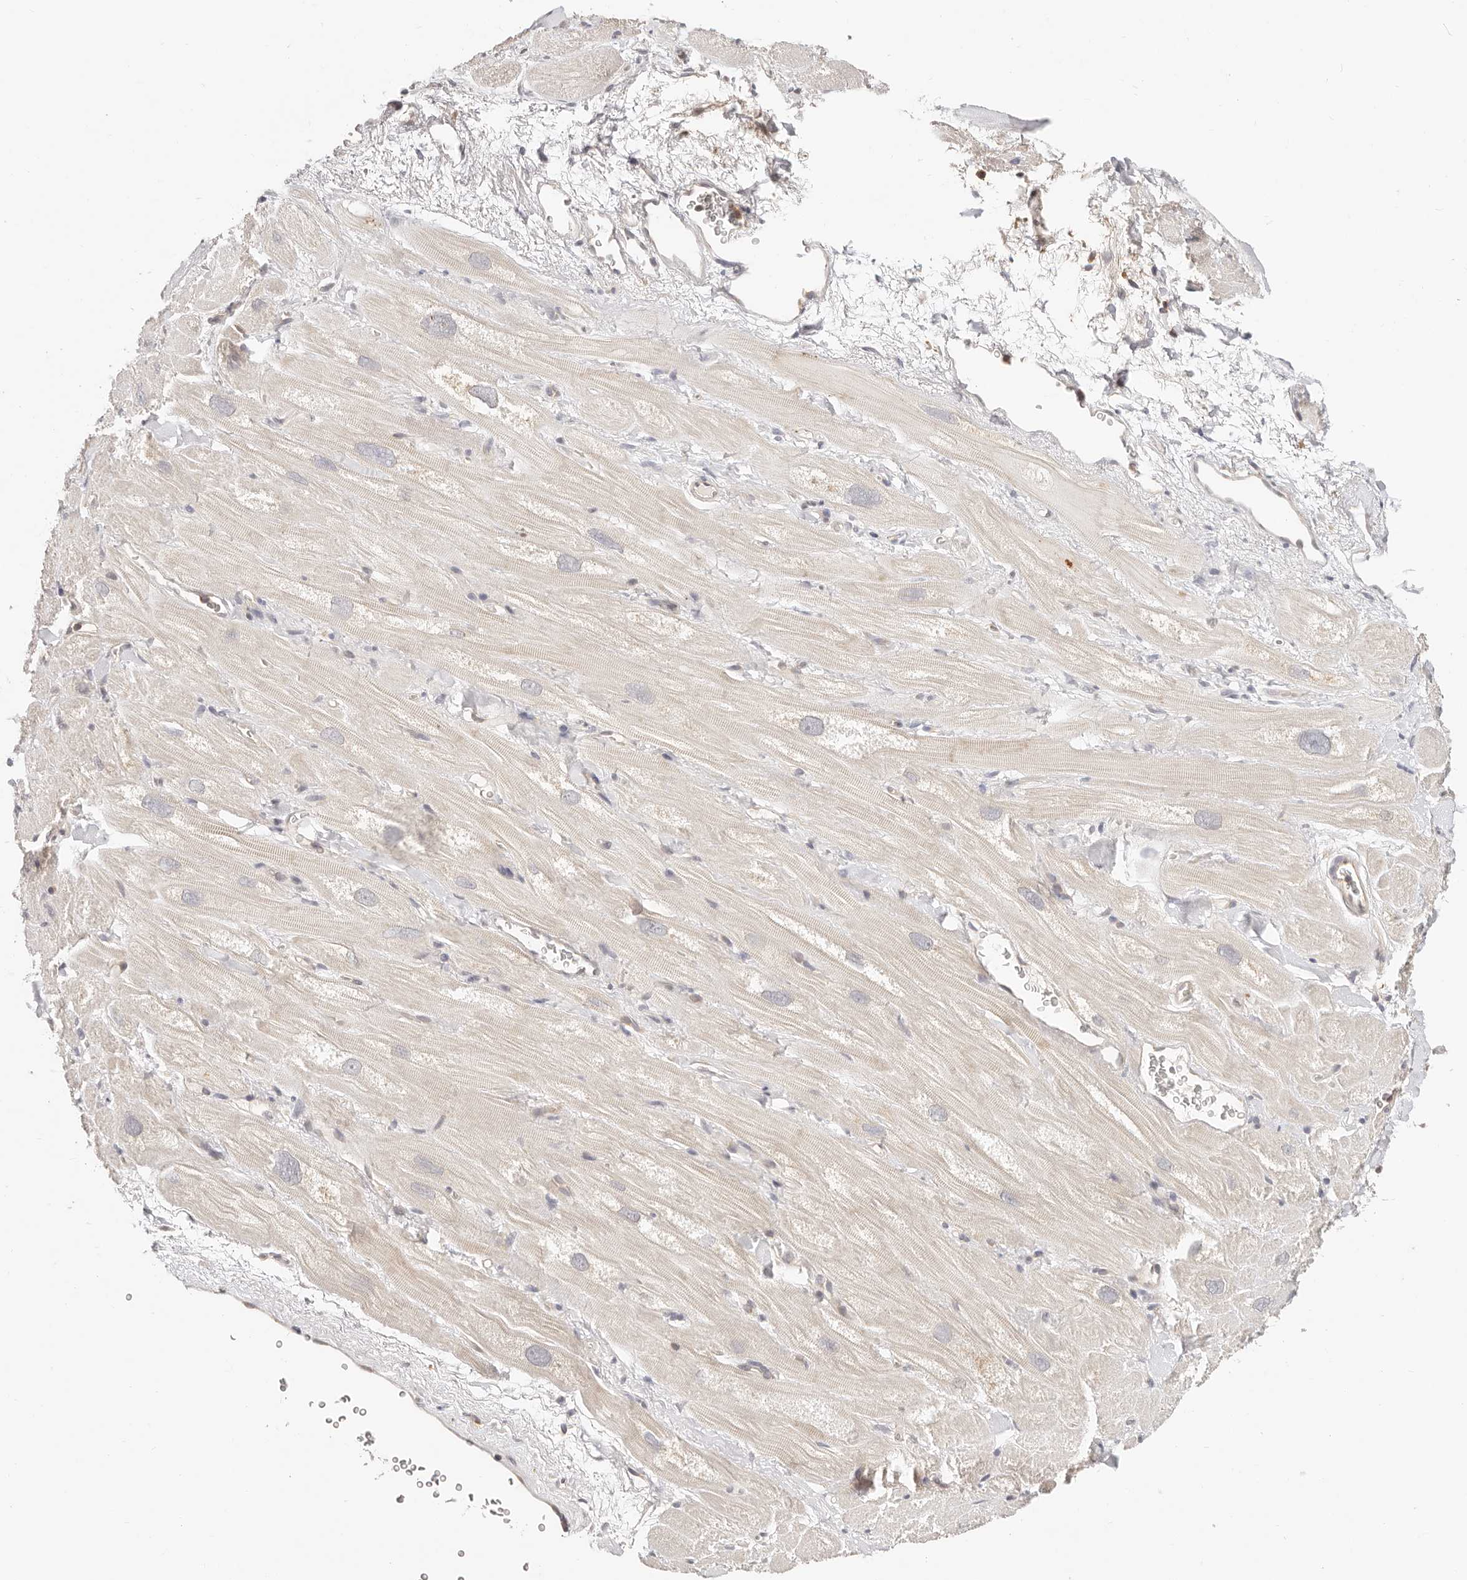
{"staining": {"intensity": "negative", "quantity": "none", "location": "none"}, "tissue": "heart muscle", "cell_type": "Cardiomyocytes", "image_type": "normal", "snomed": [{"axis": "morphology", "description": "Normal tissue, NOS"}, {"axis": "topography", "description": "Heart"}], "caption": "IHC image of normal heart muscle: heart muscle stained with DAB (3,3'-diaminobenzidine) demonstrates no significant protein expression in cardiomyocytes.", "gene": "DTNBP1", "patient": {"sex": "male", "age": 49}}